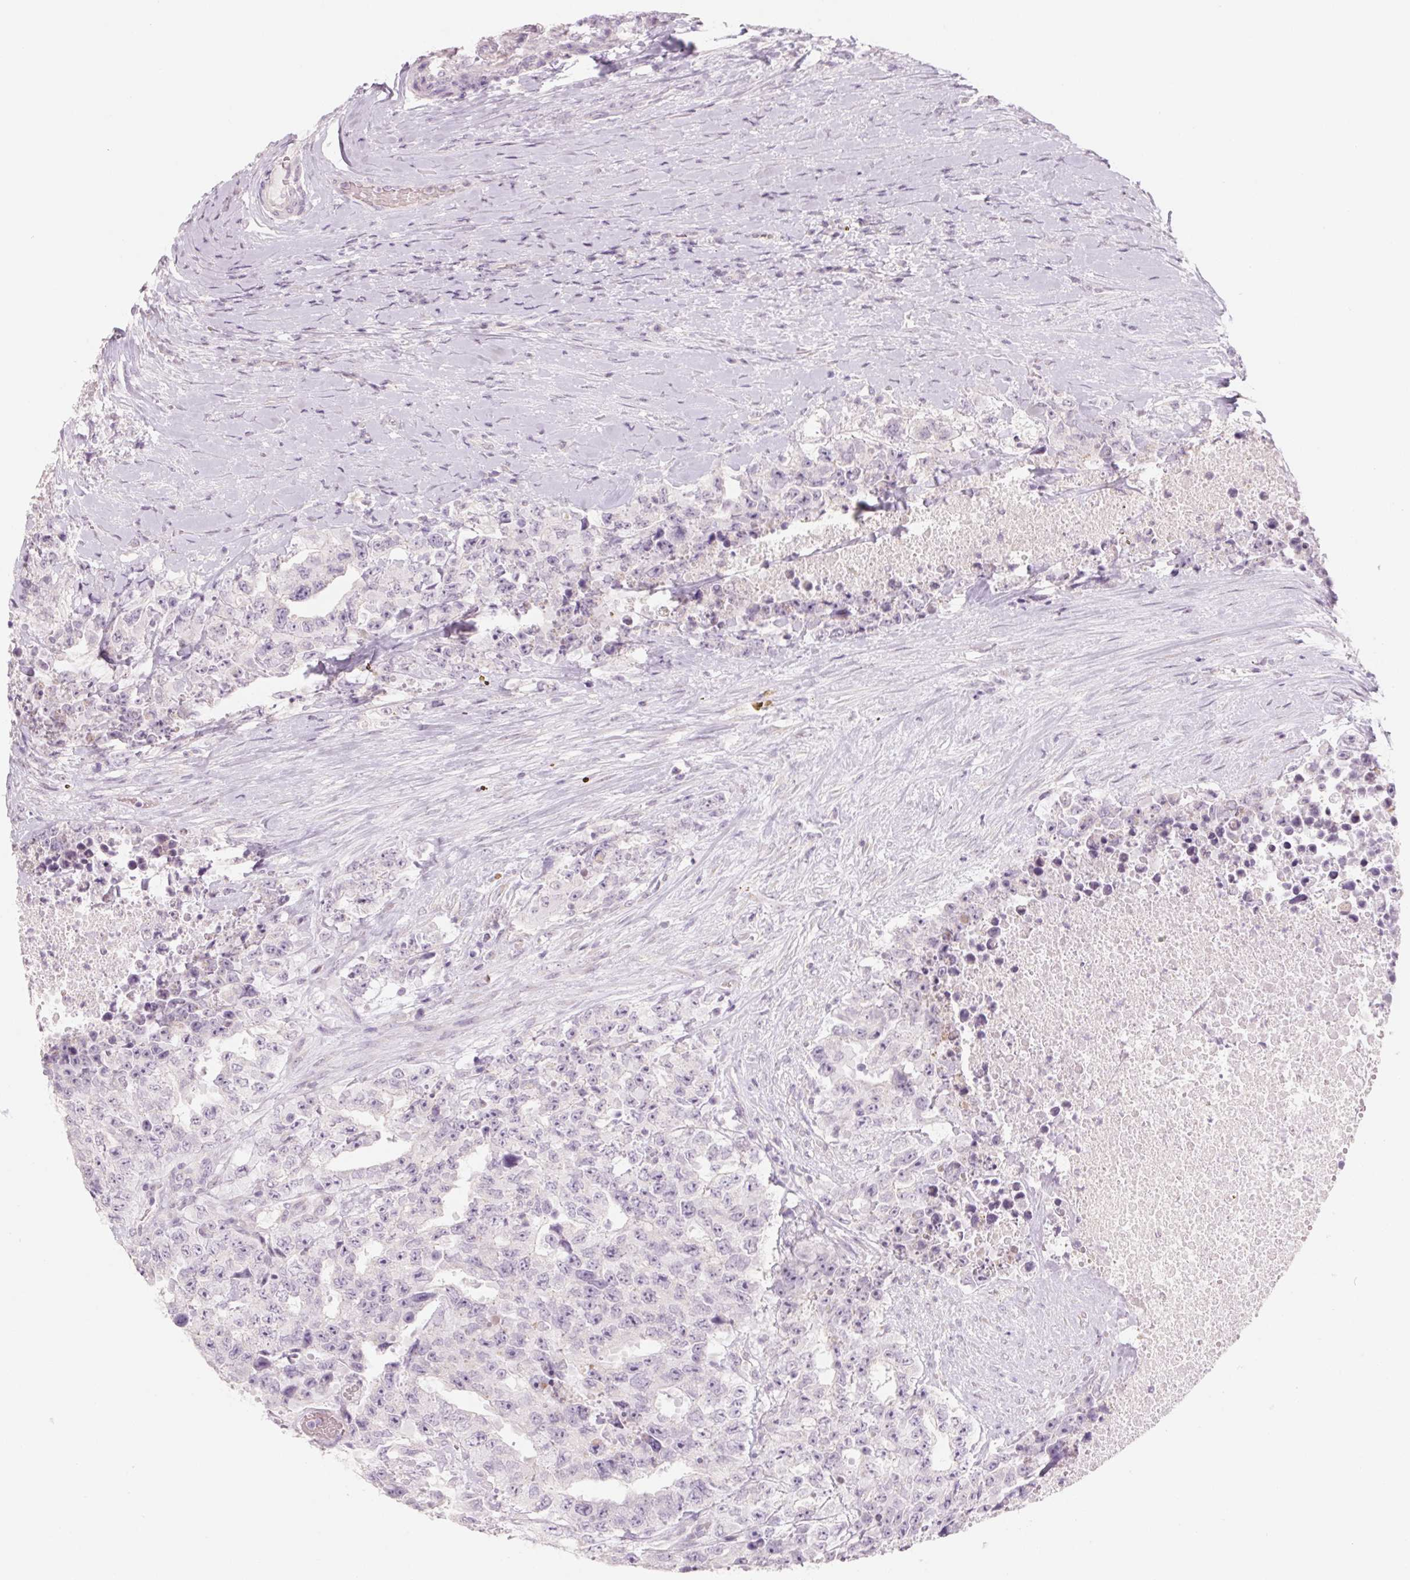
{"staining": {"intensity": "negative", "quantity": "none", "location": "none"}, "tissue": "testis cancer", "cell_type": "Tumor cells", "image_type": "cancer", "snomed": [{"axis": "morphology", "description": "Carcinoma, Embryonal, NOS"}, {"axis": "topography", "description": "Testis"}], "caption": "Tumor cells show no significant positivity in testis cancer (embryonal carcinoma).", "gene": "POU1F1", "patient": {"sex": "male", "age": 24}}